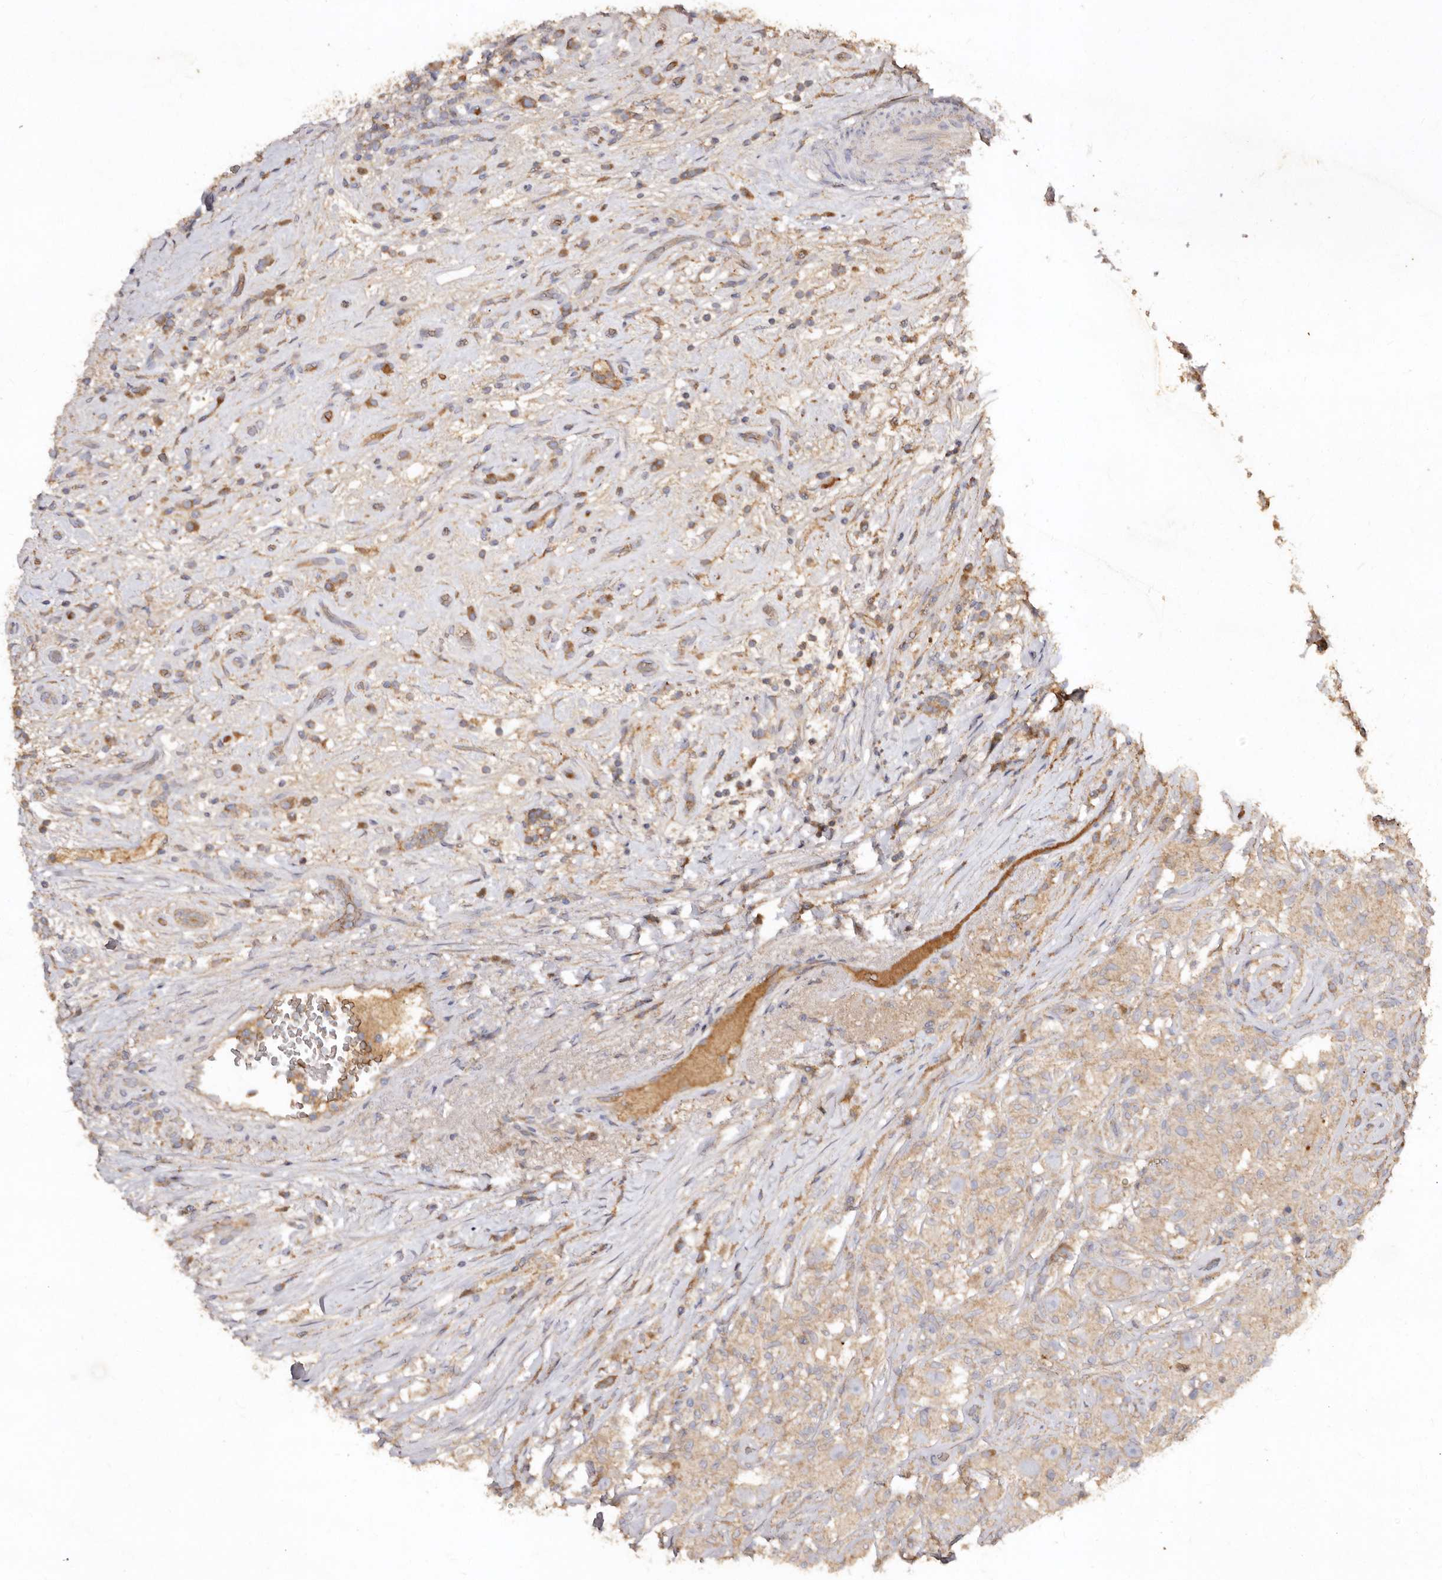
{"staining": {"intensity": "weak", "quantity": "<25%", "location": "cytoplasmic/membranous"}, "tissue": "testis cancer", "cell_type": "Tumor cells", "image_type": "cancer", "snomed": [{"axis": "morphology", "description": "Seminoma, NOS"}, {"axis": "topography", "description": "Testis"}], "caption": "The photomicrograph displays no significant positivity in tumor cells of testis cancer.", "gene": "FARS2", "patient": {"sex": "male", "age": 49}}